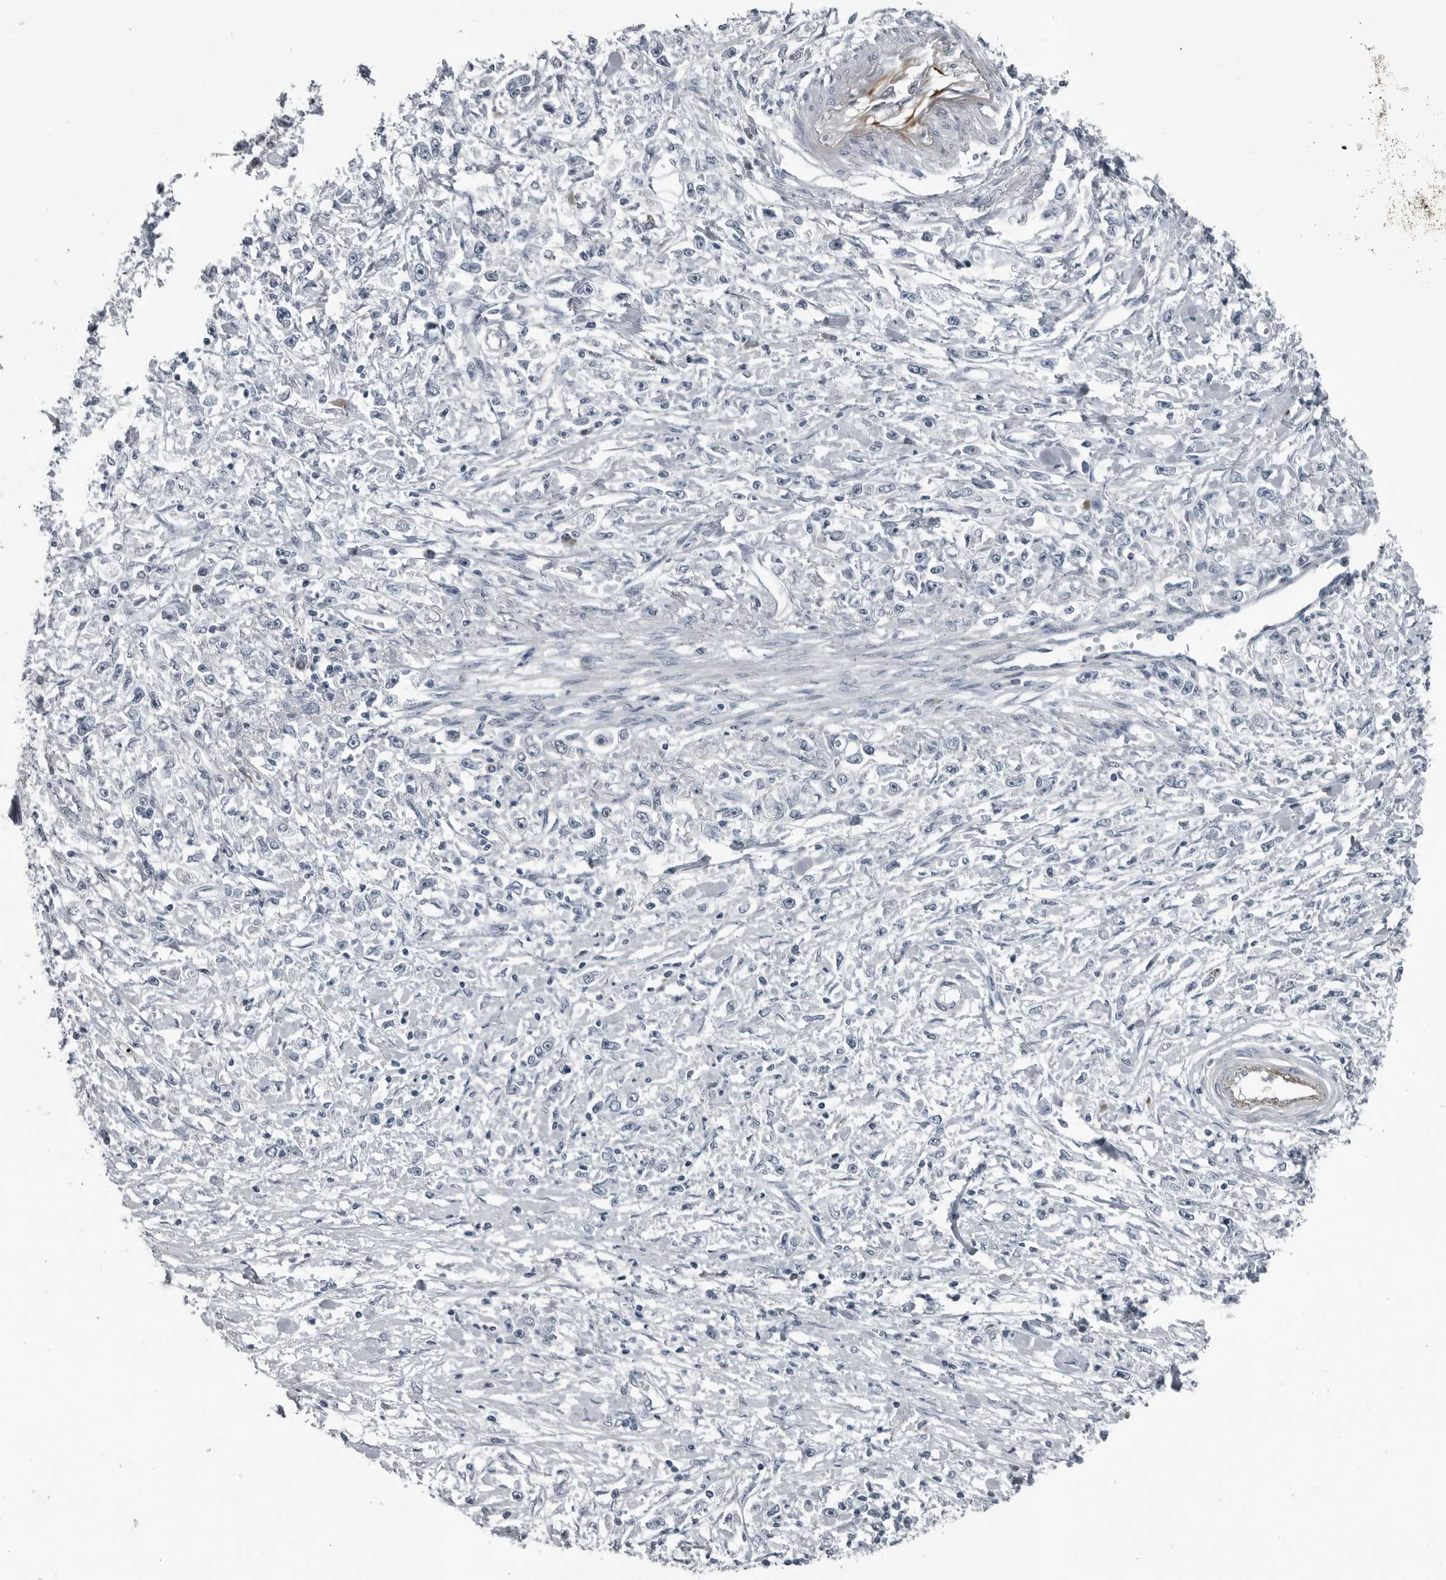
{"staining": {"intensity": "negative", "quantity": "none", "location": "none"}, "tissue": "stomach cancer", "cell_type": "Tumor cells", "image_type": "cancer", "snomed": [{"axis": "morphology", "description": "Adenocarcinoma, NOS"}, {"axis": "topography", "description": "Stomach"}], "caption": "Stomach adenocarcinoma stained for a protein using immunohistochemistry (IHC) demonstrates no expression tumor cells.", "gene": "DNAAF11", "patient": {"sex": "female", "age": 59}}